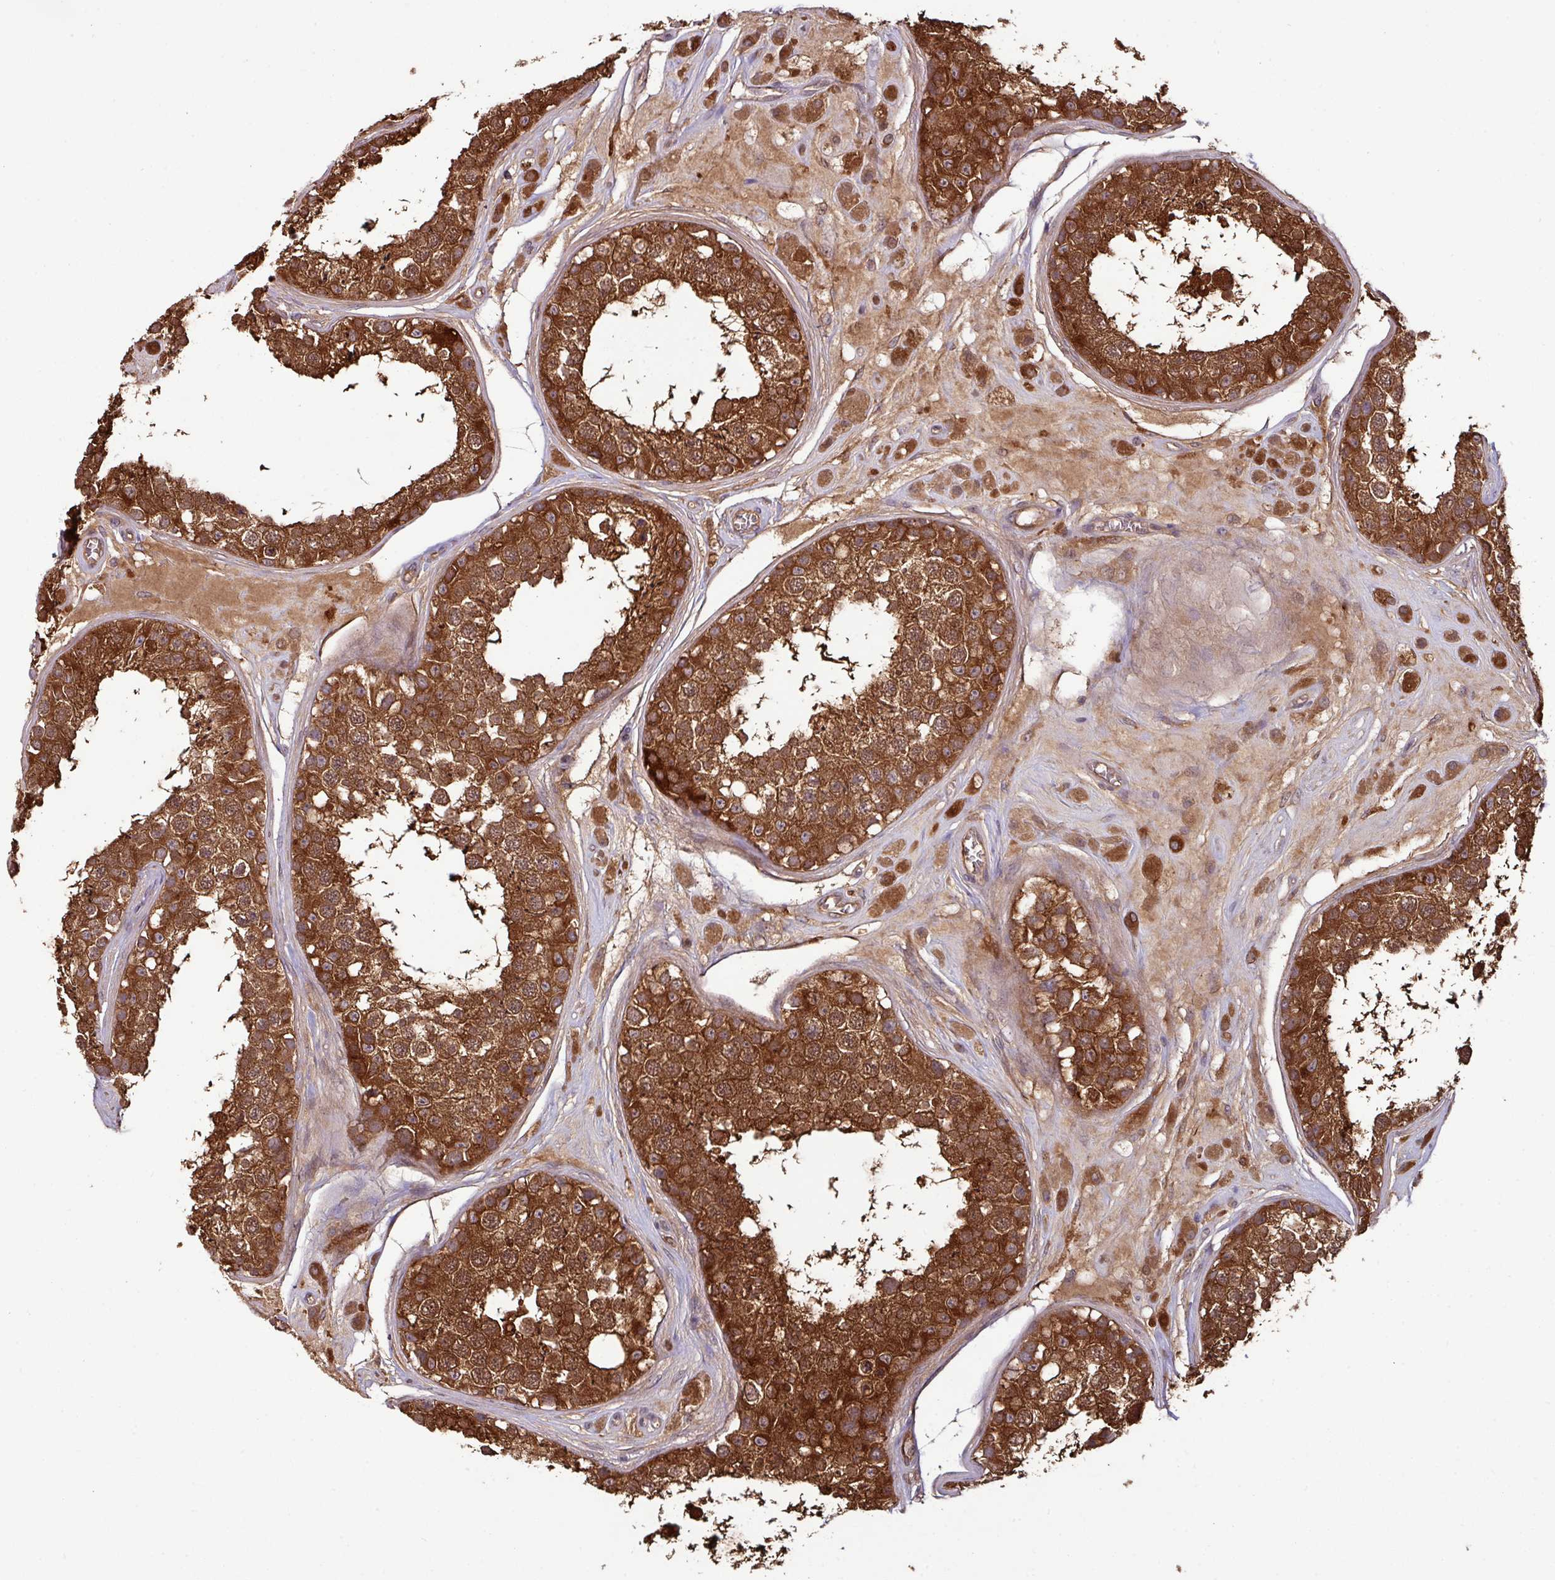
{"staining": {"intensity": "strong", "quantity": ">75%", "location": "cytoplasmic/membranous"}, "tissue": "testis", "cell_type": "Cells in seminiferous ducts", "image_type": "normal", "snomed": [{"axis": "morphology", "description": "Normal tissue, NOS"}, {"axis": "topography", "description": "Testis"}], "caption": "A high-resolution histopathology image shows immunohistochemistry staining of benign testis, which demonstrates strong cytoplasmic/membranous expression in about >75% of cells in seminiferous ducts.", "gene": "GNPDA1", "patient": {"sex": "male", "age": 25}}